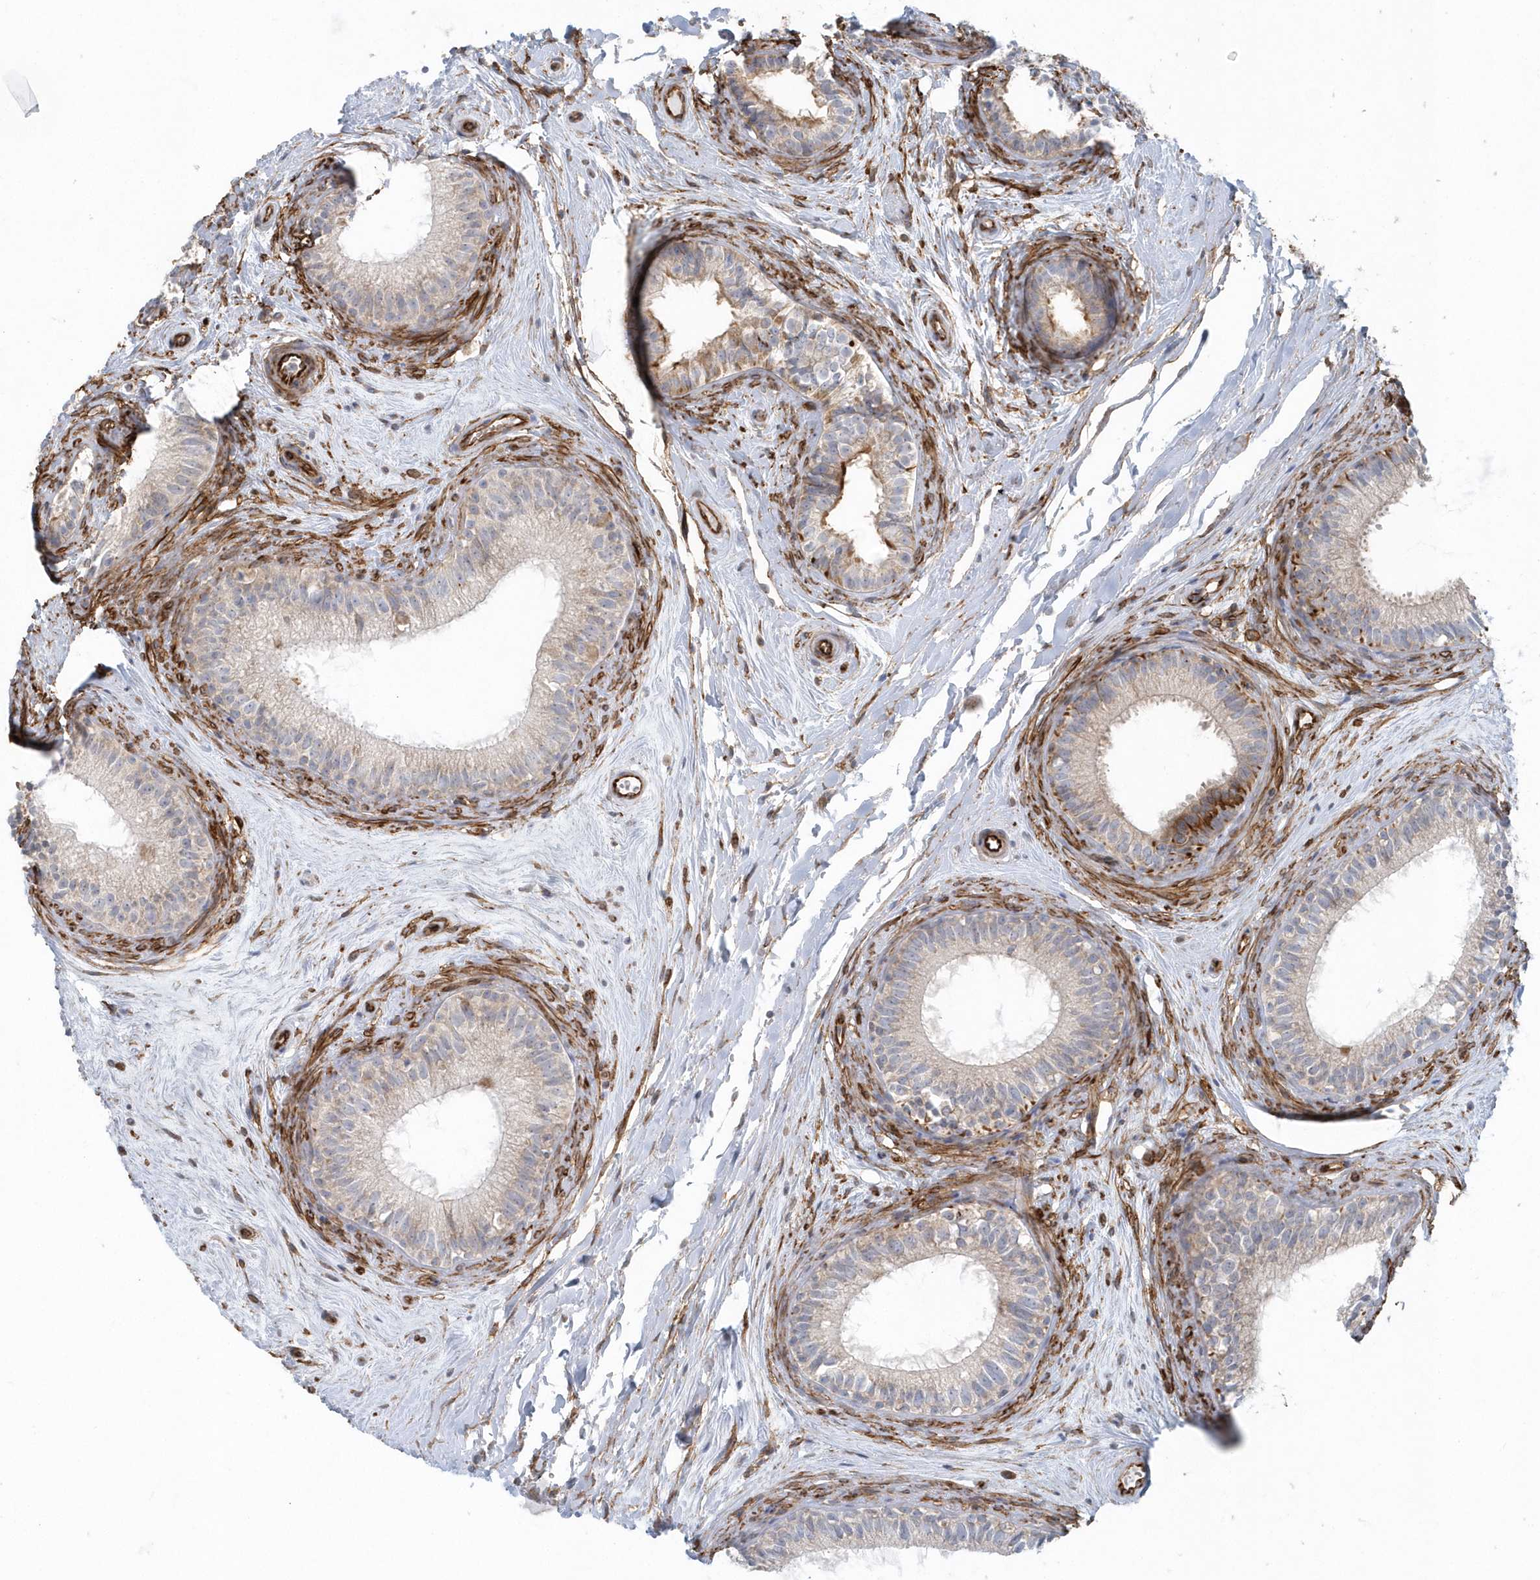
{"staining": {"intensity": "moderate", "quantity": "<25%", "location": "cytoplasmic/membranous"}, "tissue": "epididymis", "cell_type": "Glandular cells", "image_type": "normal", "snomed": [{"axis": "morphology", "description": "Normal tissue, NOS"}, {"axis": "topography", "description": "Epididymis"}], "caption": "An IHC image of benign tissue is shown. Protein staining in brown highlights moderate cytoplasmic/membranous positivity in epididymis within glandular cells. The staining was performed using DAB to visualize the protein expression in brown, while the nuclei were stained in blue with hematoxylin (Magnification: 20x).", "gene": "GPR152", "patient": {"sex": "male", "age": 71}}